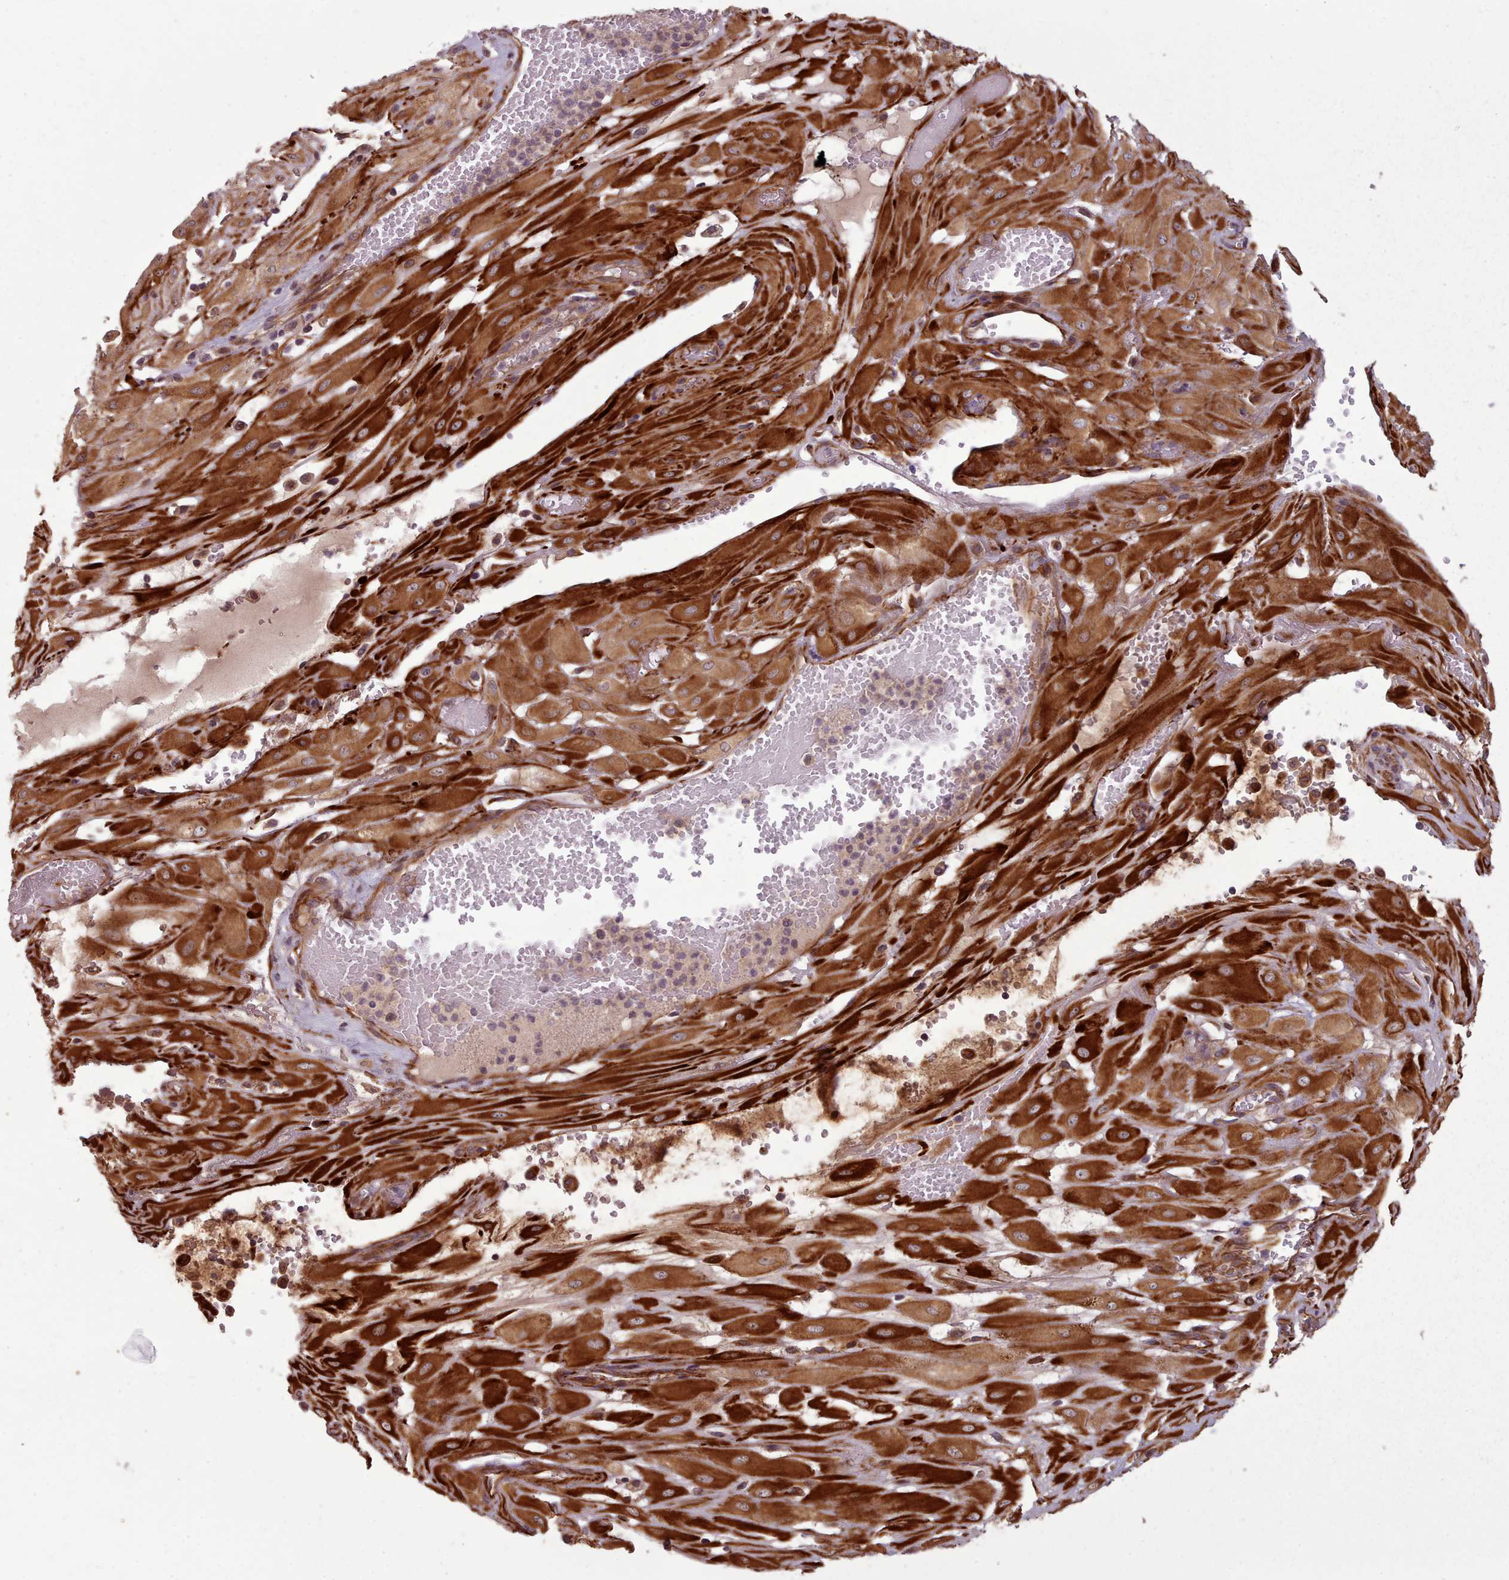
{"staining": {"intensity": "strong", "quantity": ">75%", "location": "cytoplasmic/membranous"}, "tissue": "cervical cancer", "cell_type": "Tumor cells", "image_type": "cancer", "snomed": [{"axis": "morphology", "description": "Squamous cell carcinoma, NOS"}, {"axis": "topography", "description": "Cervix"}], "caption": "Immunohistochemical staining of human cervical cancer (squamous cell carcinoma) reveals high levels of strong cytoplasmic/membranous expression in approximately >75% of tumor cells.", "gene": "GBGT1", "patient": {"sex": "female", "age": 36}}